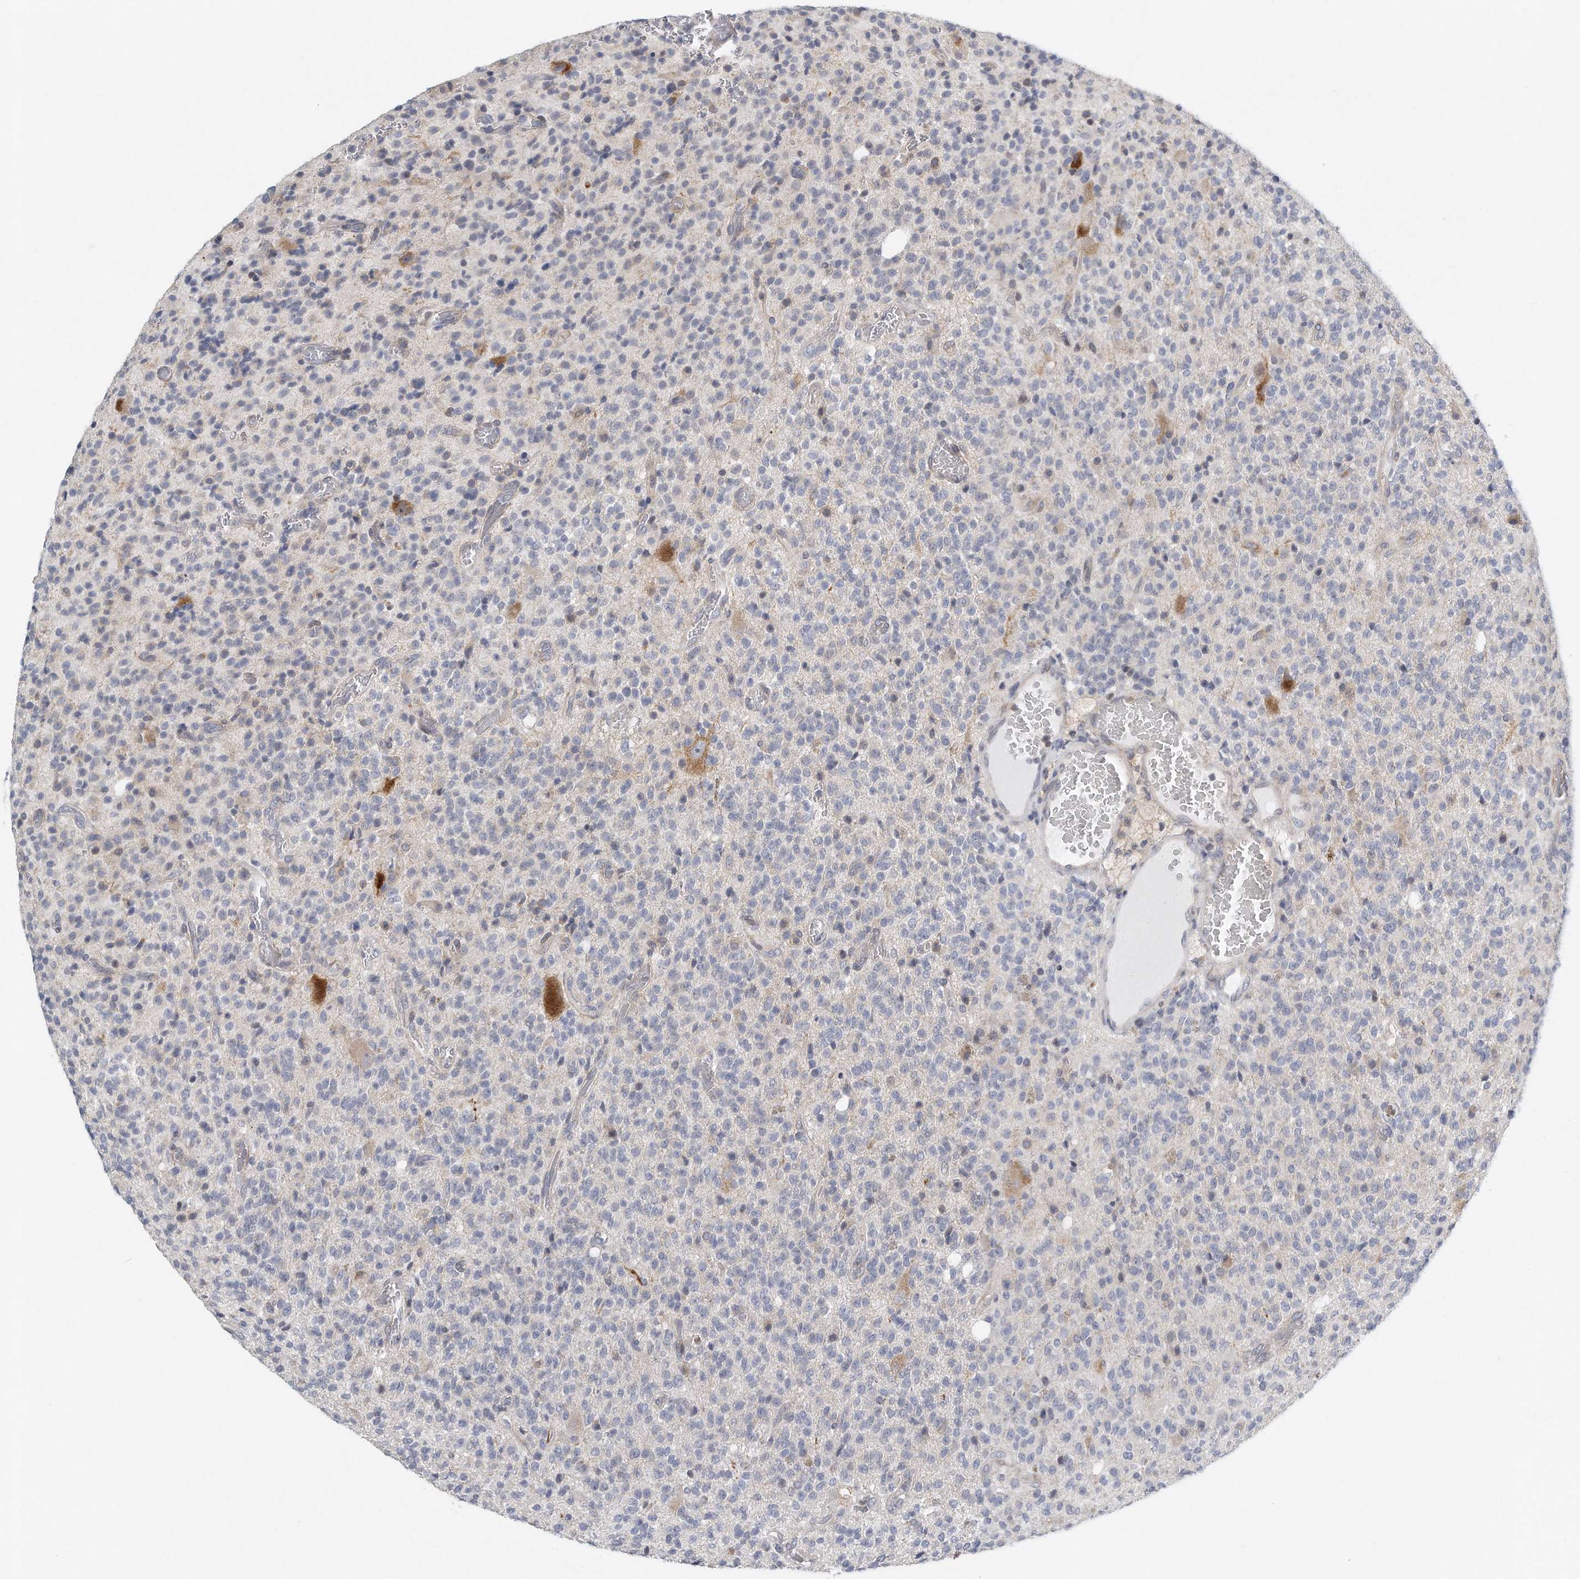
{"staining": {"intensity": "negative", "quantity": "none", "location": "none"}, "tissue": "glioma", "cell_type": "Tumor cells", "image_type": "cancer", "snomed": [{"axis": "morphology", "description": "Glioma, malignant, High grade"}, {"axis": "topography", "description": "Brain"}], "caption": "This is a micrograph of immunohistochemistry (IHC) staining of malignant glioma (high-grade), which shows no expression in tumor cells.", "gene": "VLDLR", "patient": {"sex": "male", "age": 34}}